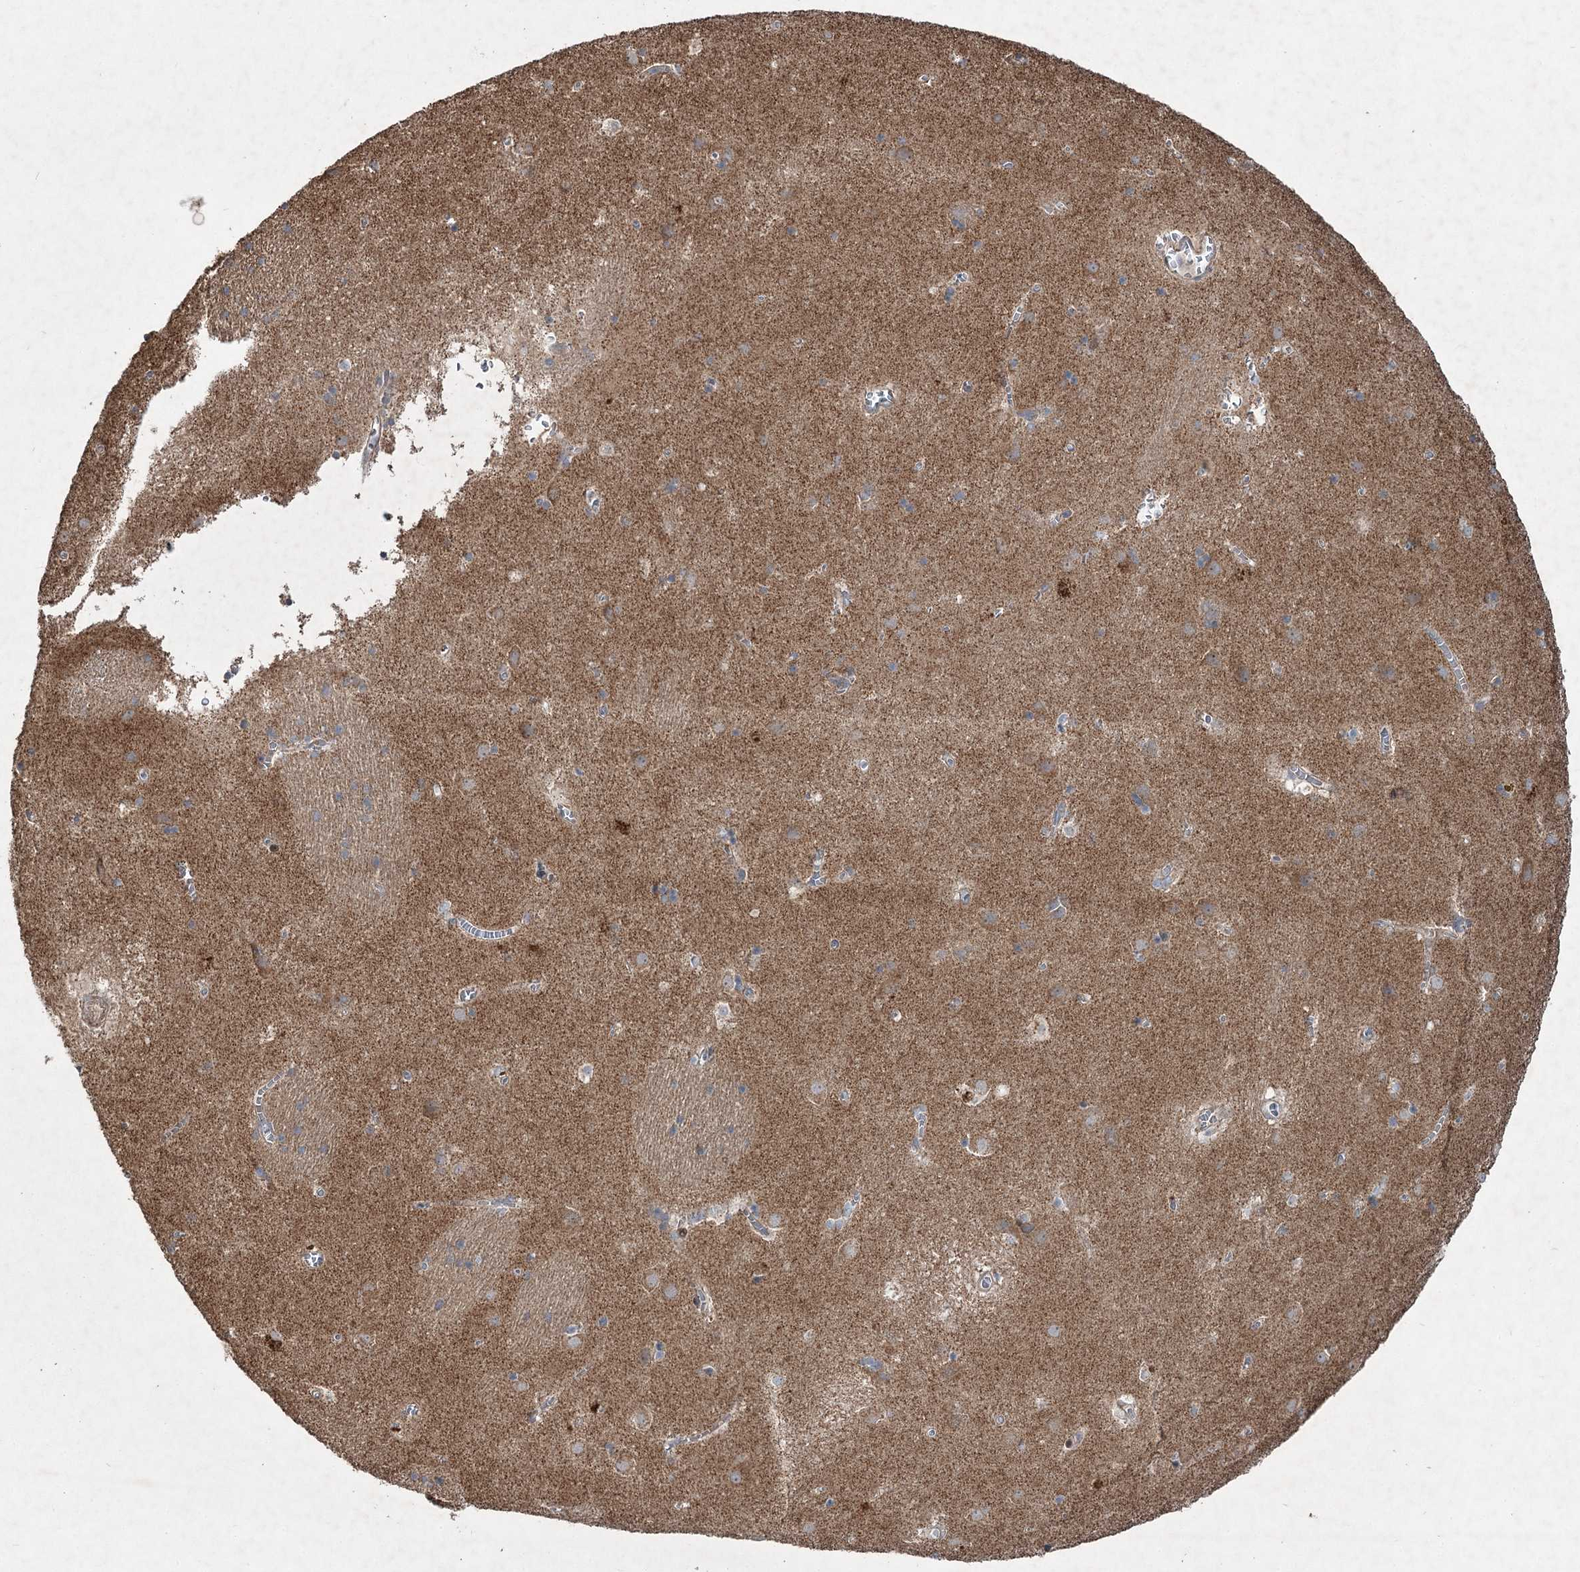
{"staining": {"intensity": "negative", "quantity": "none", "location": "none"}, "tissue": "caudate", "cell_type": "Glial cells", "image_type": "normal", "snomed": [{"axis": "morphology", "description": "Normal tissue, NOS"}, {"axis": "topography", "description": "Lateral ventricle wall"}], "caption": "Immunohistochemistry histopathology image of benign caudate stained for a protein (brown), which reveals no staining in glial cells.", "gene": "SERINC5", "patient": {"sex": "male", "age": 70}}